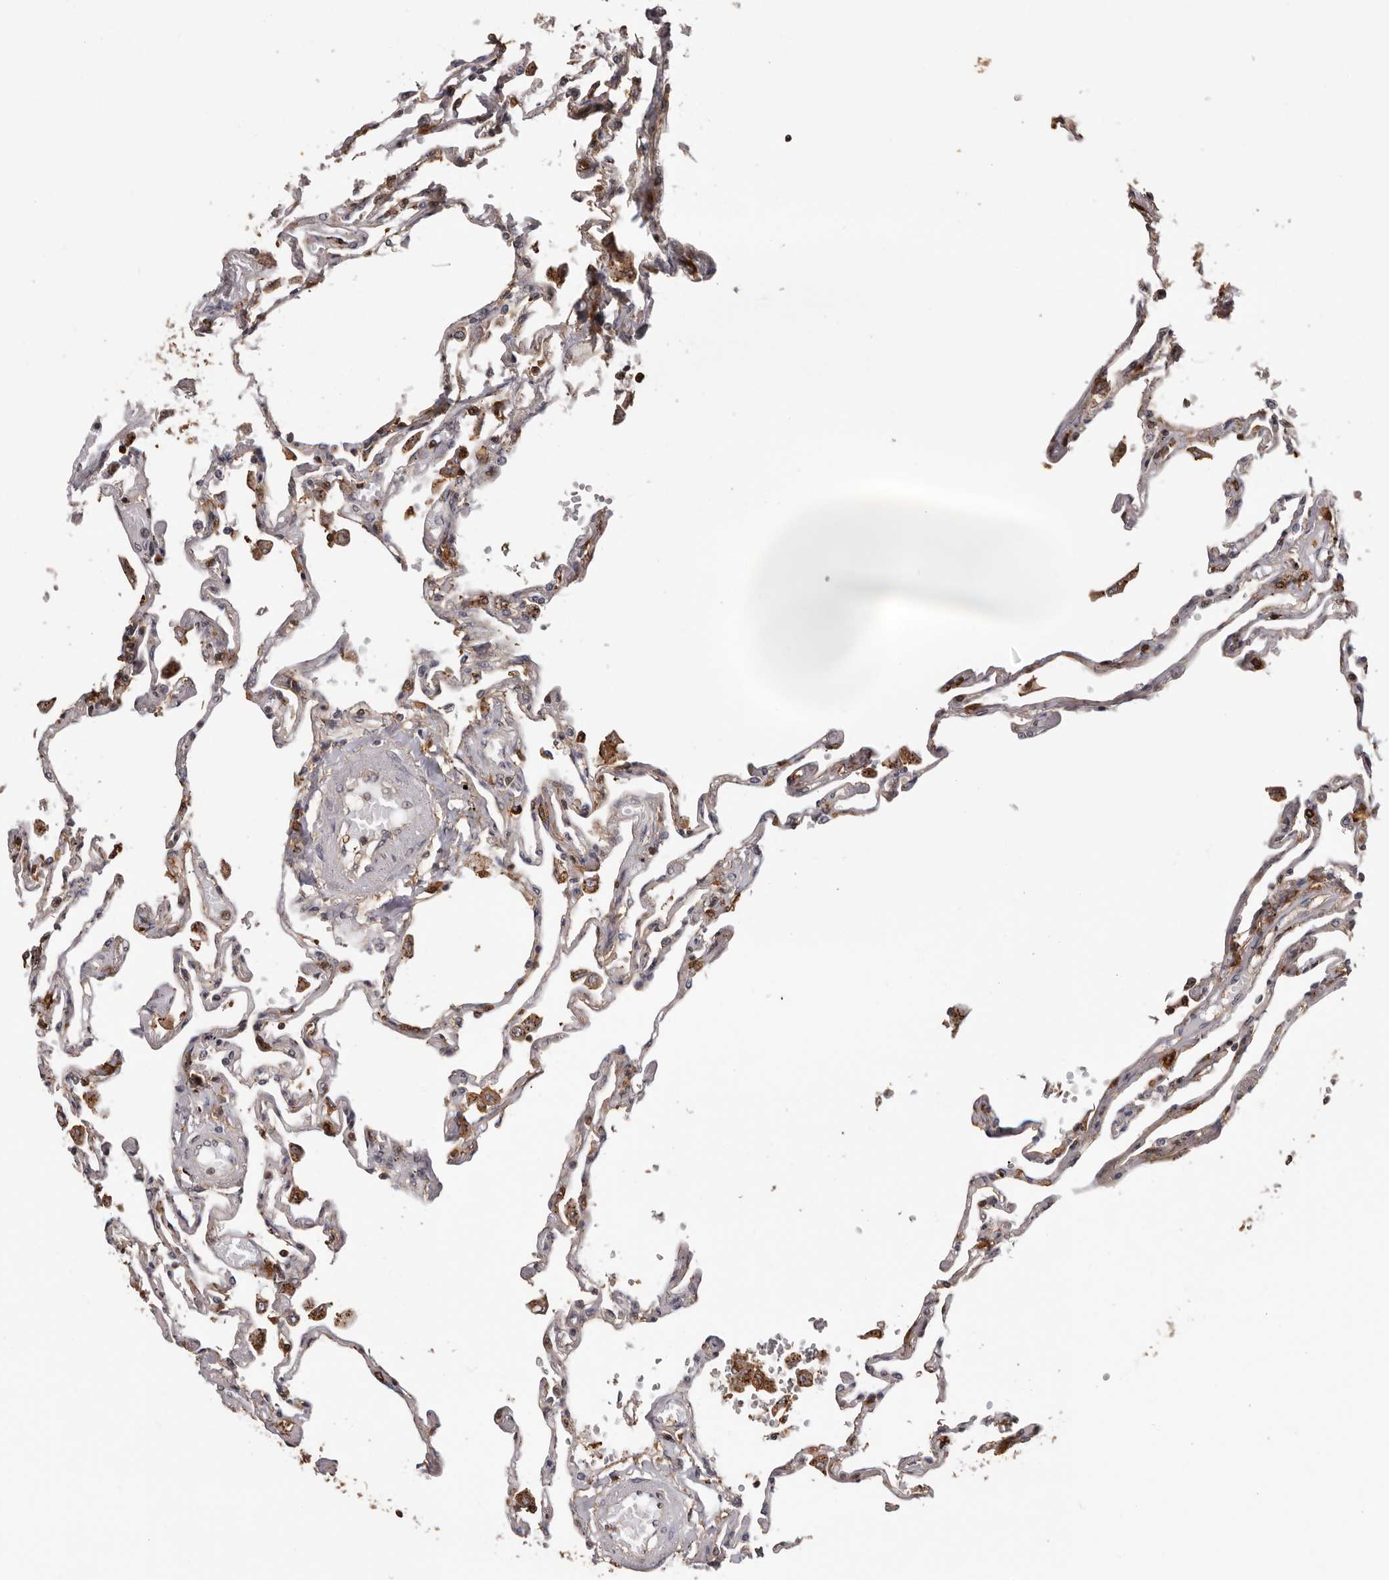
{"staining": {"intensity": "moderate", "quantity": "<25%", "location": "cytoplasmic/membranous"}, "tissue": "lung", "cell_type": "Alveolar cells", "image_type": "normal", "snomed": [{"axis": "morphology", "description": "Normal tissue, NOS"}, {"axis": "topography", "description": "Lung"}], "caption": "Alveolar cells show moderate cytoplasmic/membranous staining in about <25% of cells in benign lung.", "gene": "PRR12", "patient": {"sex": "female", "age": 67}}